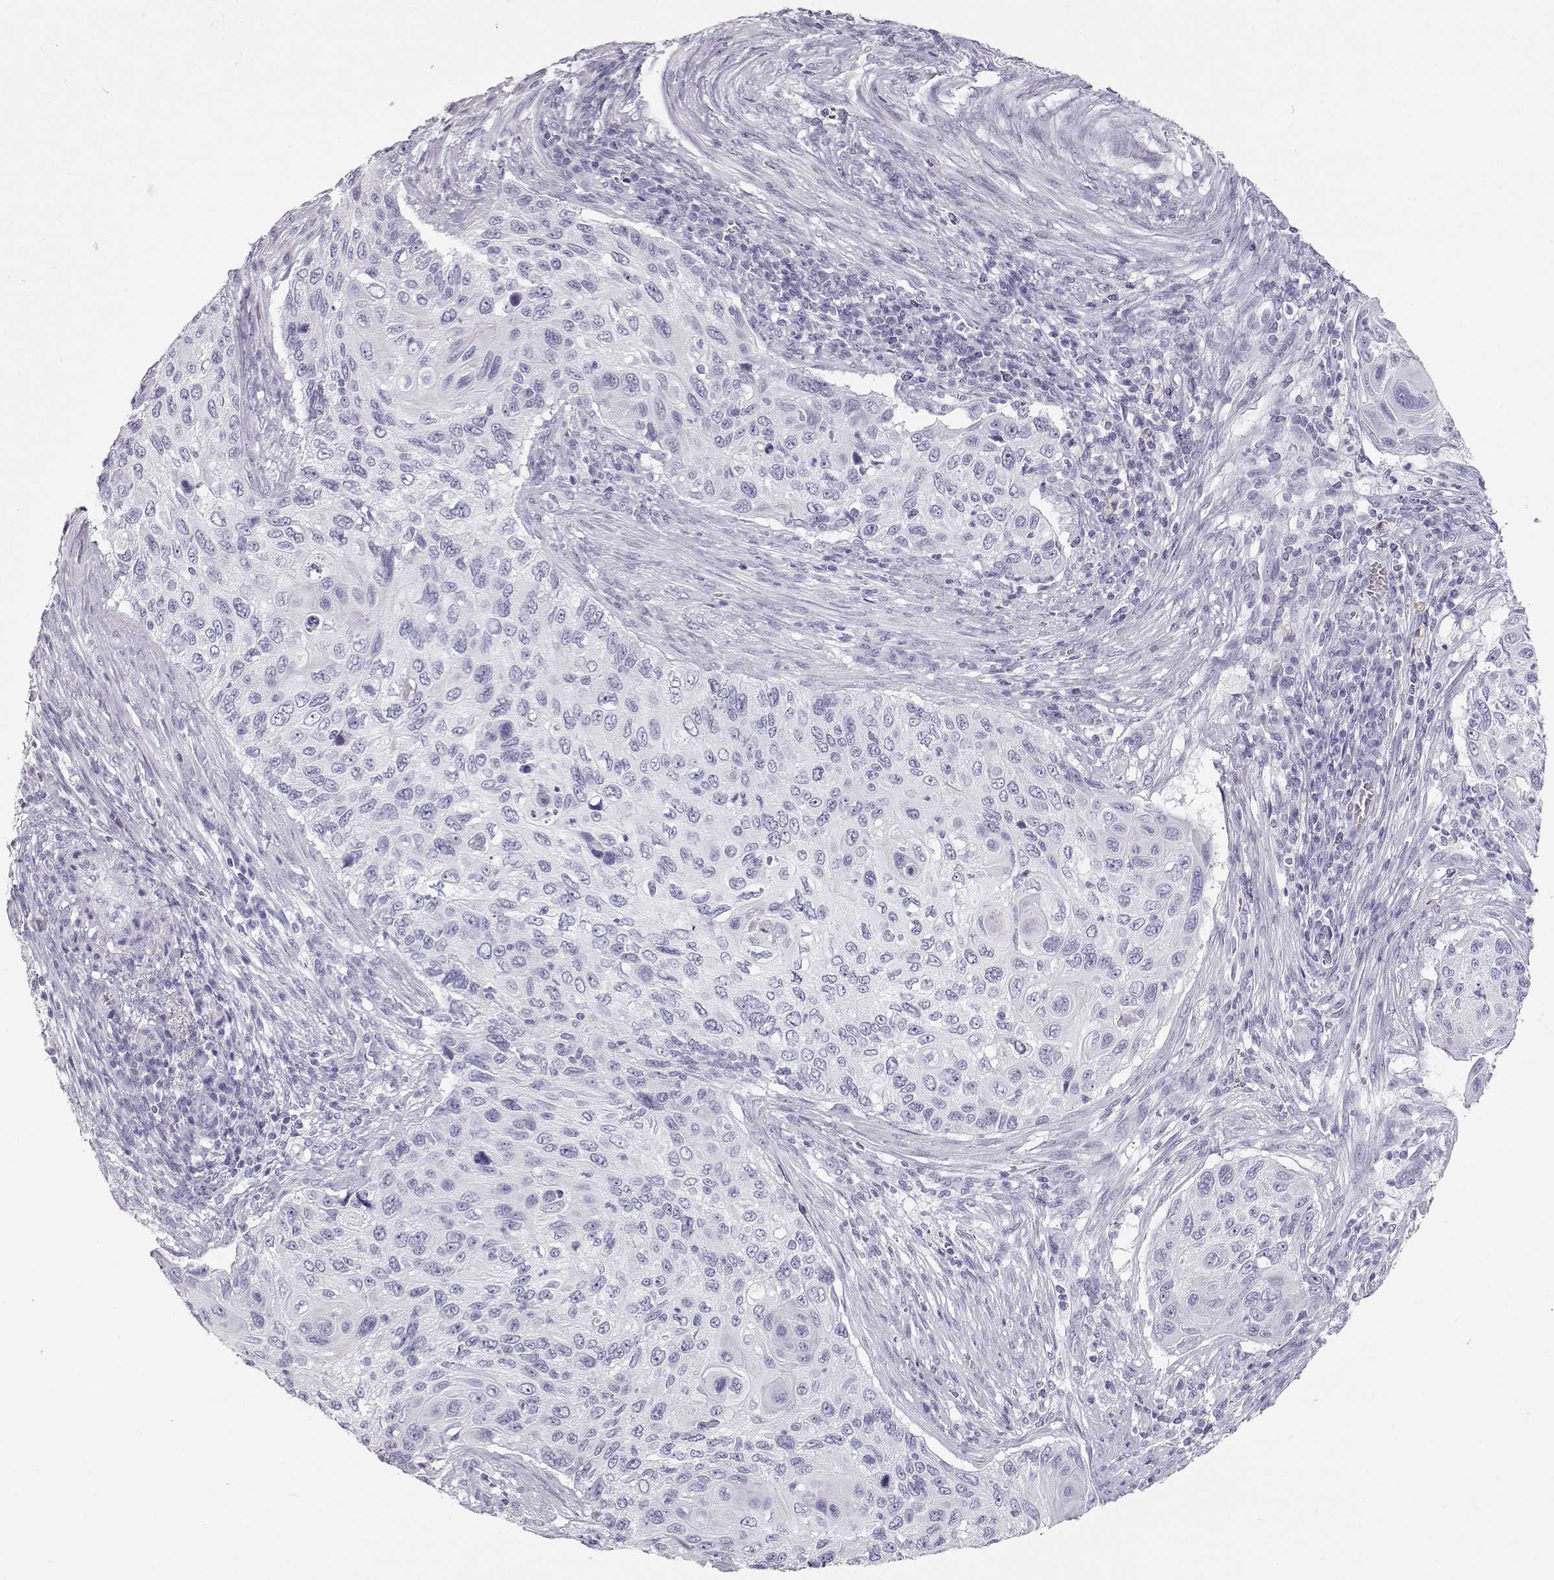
{"staining": {"intensity": "negative", "quantity": "none", "location": "none"}, "tissue": "cervical cancer", "cell_type": "Tumor cells", "image_type": "cancer", "snomed": [{"axis": "morphology", "description": "Squamous cell carcinoma, NOS"}, {"axis": "topography", "description": "Cervix"}], "caption": "Cervical cancer (squamous cell carcinoma) was stained to show a protein in brown. There is no significant staining in tumor cells.", "gene": "TKTL1", "patient": {"sex": "female", "age": 70}}